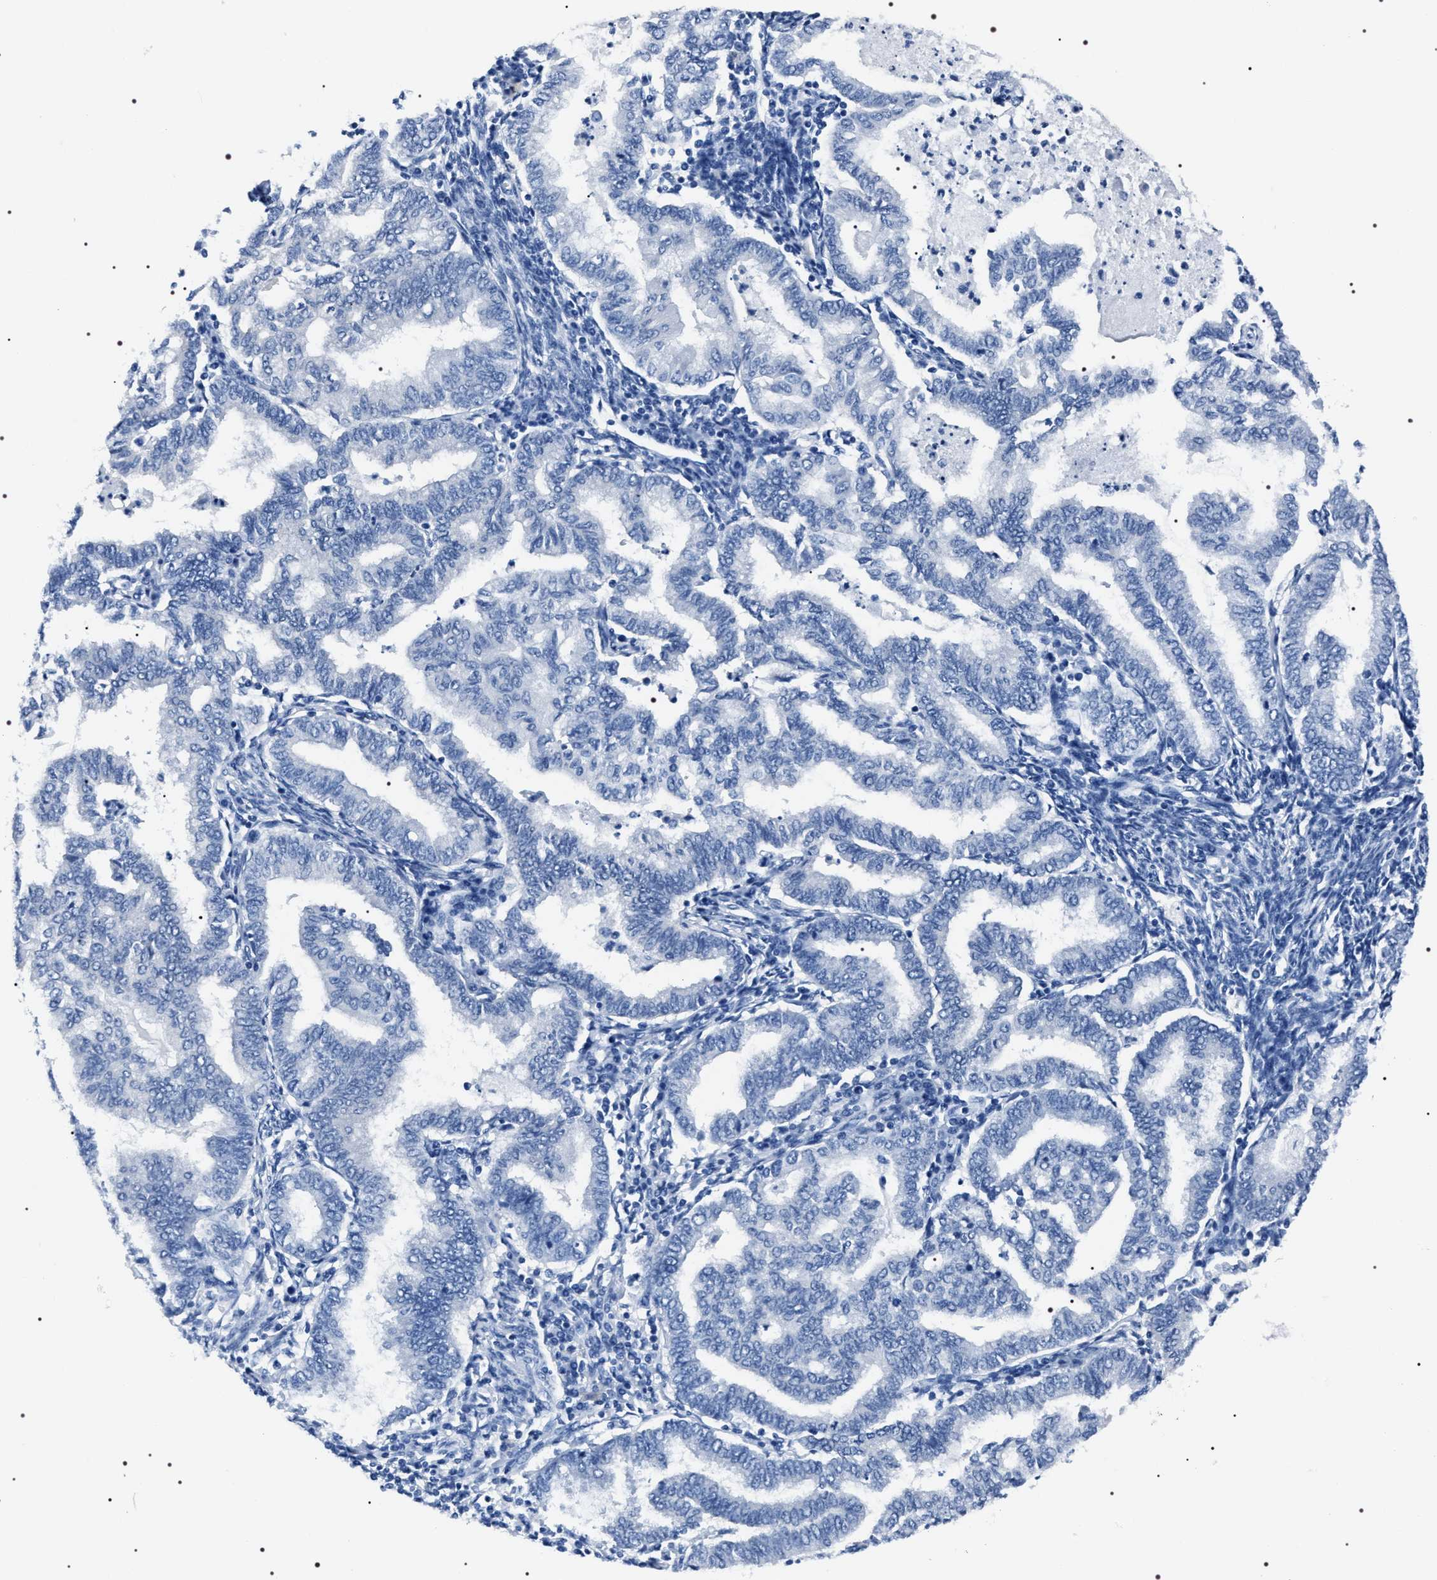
{"staining": {"intensity": "negative", "quantity": "none", "location": "none"}, "tissue": "endometrial cancer", "cell_type": "Tumor cells", "image_type": "cancer", "snomed": [{"axis": "morphology", "description": "Polyp, NOS"}, {"axis": "morphology", "description": "Adenocarcinoma, NOS"}, {"axis": "morphology", "description": "Adenoma, NOS"}, {"axis": "topography", "description": "Endometrium"}], "caption": "Histopathology image shows no protein expression in tumor cells of adenocarcinoma (endometrial) tissue. (Immunohistochemistry, brightfield microscopy, high magnification).", "gene": "ADH4", "patient": {"sex": "female", "age": 79}}